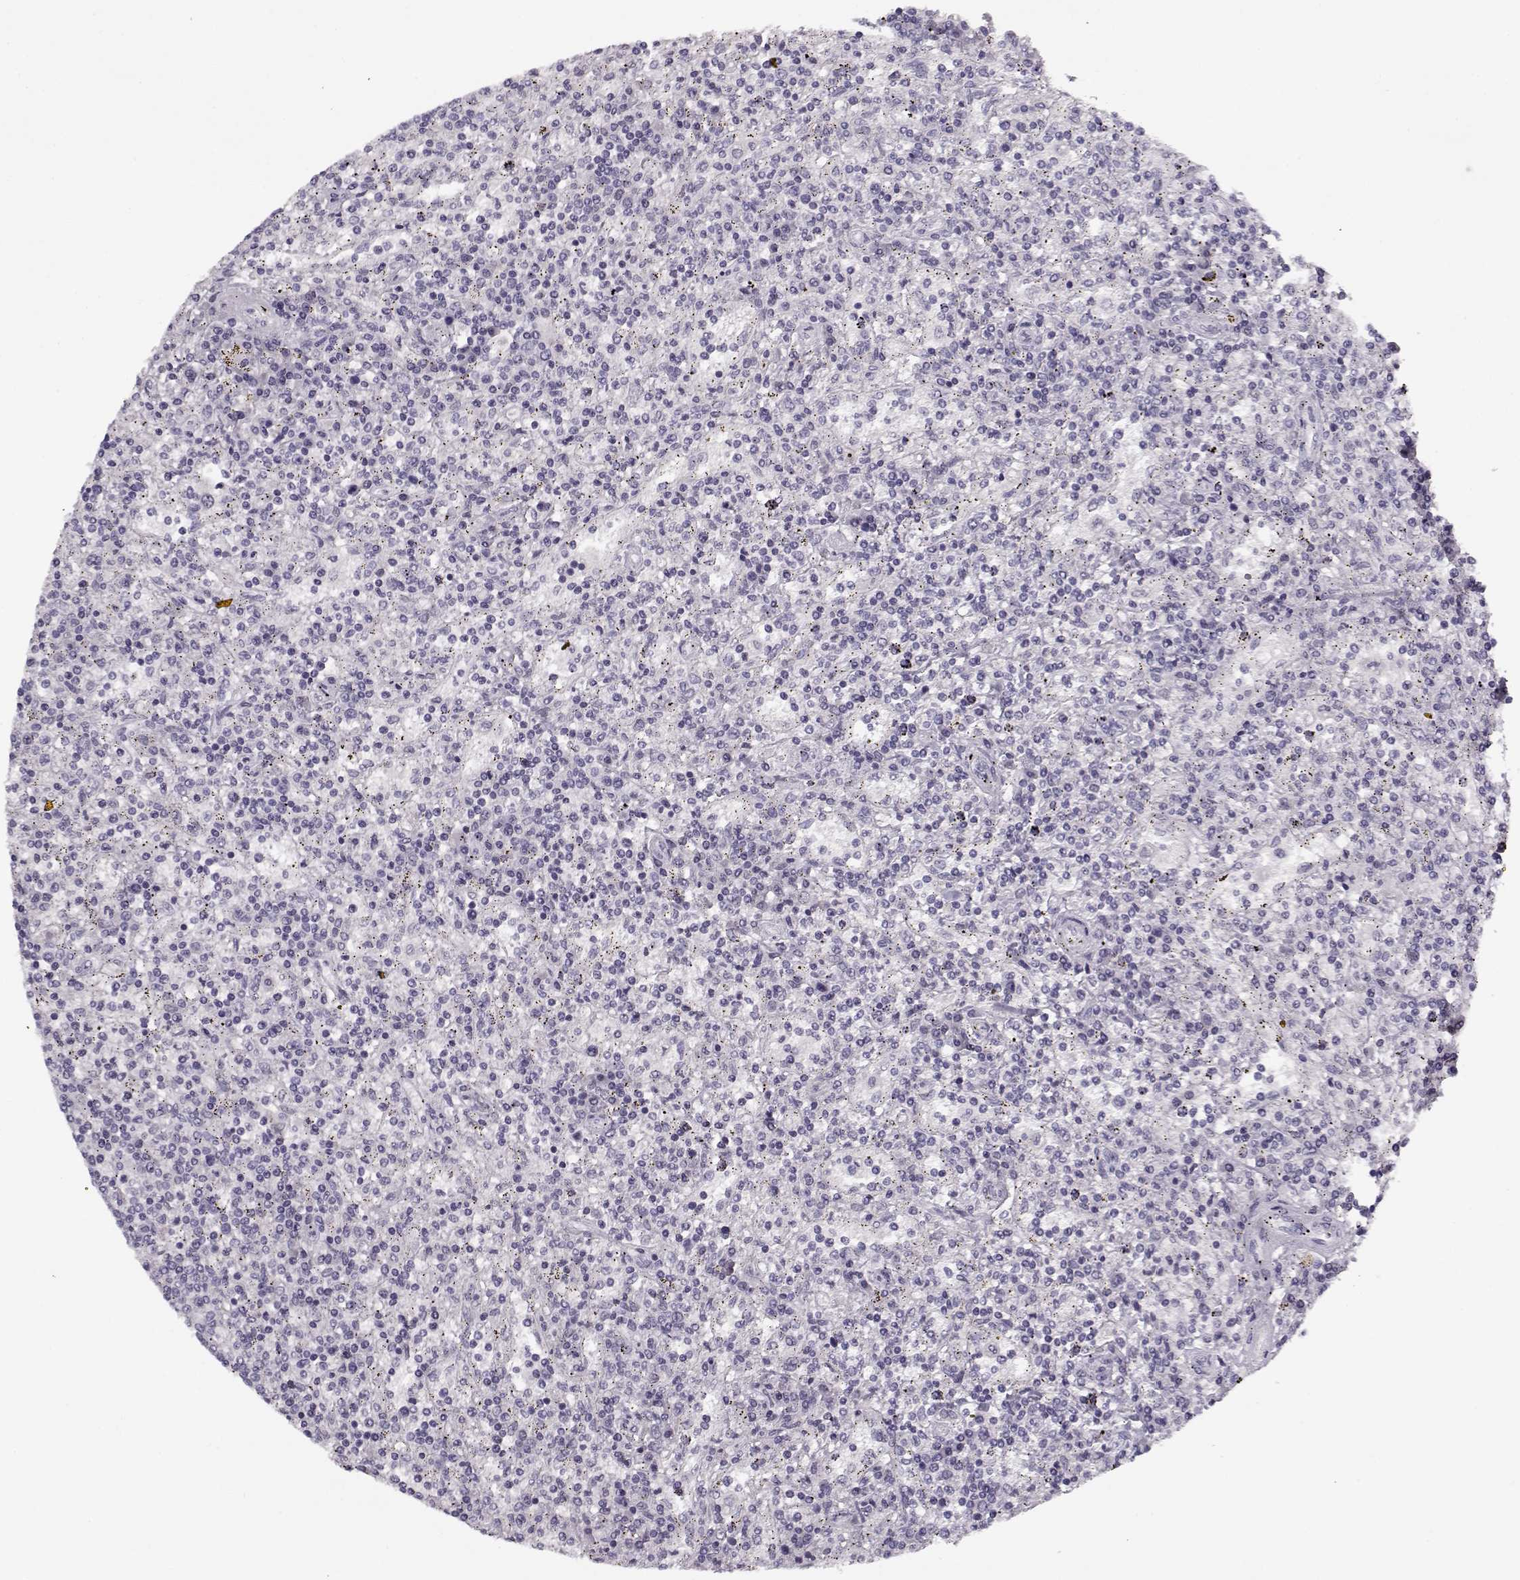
{"staining": {"intensity": "negative", "quantity": "none", "location": "none"}, "tissue": "lymphoma", "cell_type": "Tumor cells", "image_type": "cancer", "snomed": [{"axis": "morphology", "description": "Malignant lymphoma, non-Hodgkin's type, Low grade"}, {"axis": "topography", "description": "Spleen"}], "caption": "Immunohistochemistry of malignant lymphoma, non-Hodgkin's type (low-grade) demonstrates no expression in tumor cells.", "gene": "PNMT", "patient": {"sex": "male", "age": 62}}